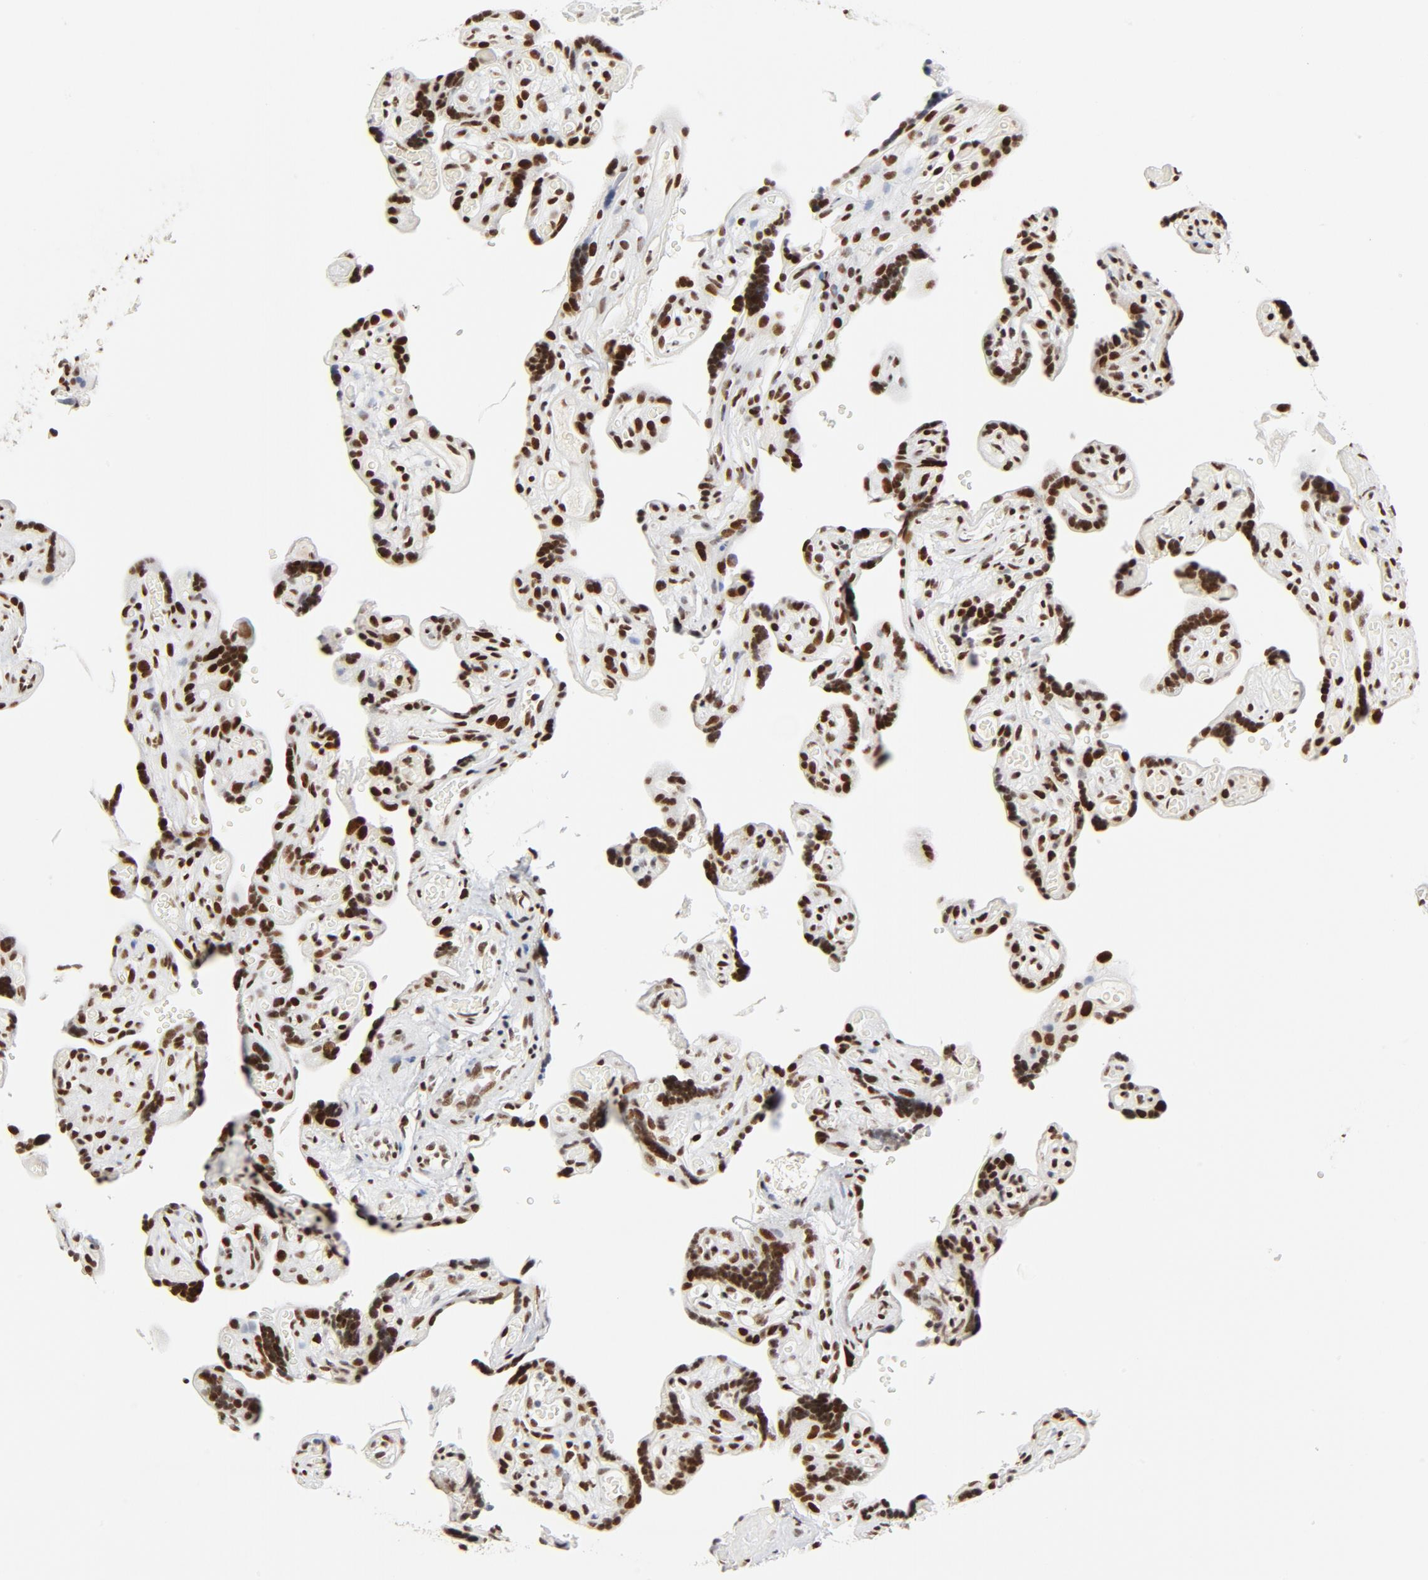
{"staining": {"intensity": "strong", "quantity": ">75%", "location": "nuclear"}, "tissue": "placenta", "cell_type": "Decidual cells", "image_type": "normal", "snomed": [{"axis": "morphology", "description": "Normal tissue, NOS"}, {"axis": "topography", "description": "Placenta"}], "caption": "The image shows immunohistochemical staining of benign placenta. There is strong nuclear positivity is present in approximately >75% of decidual cells. (IHC, brightfield microscopy, high magnification).", "gene": "GTF2H1", "patient": {"sex": "female", "age": 30}}